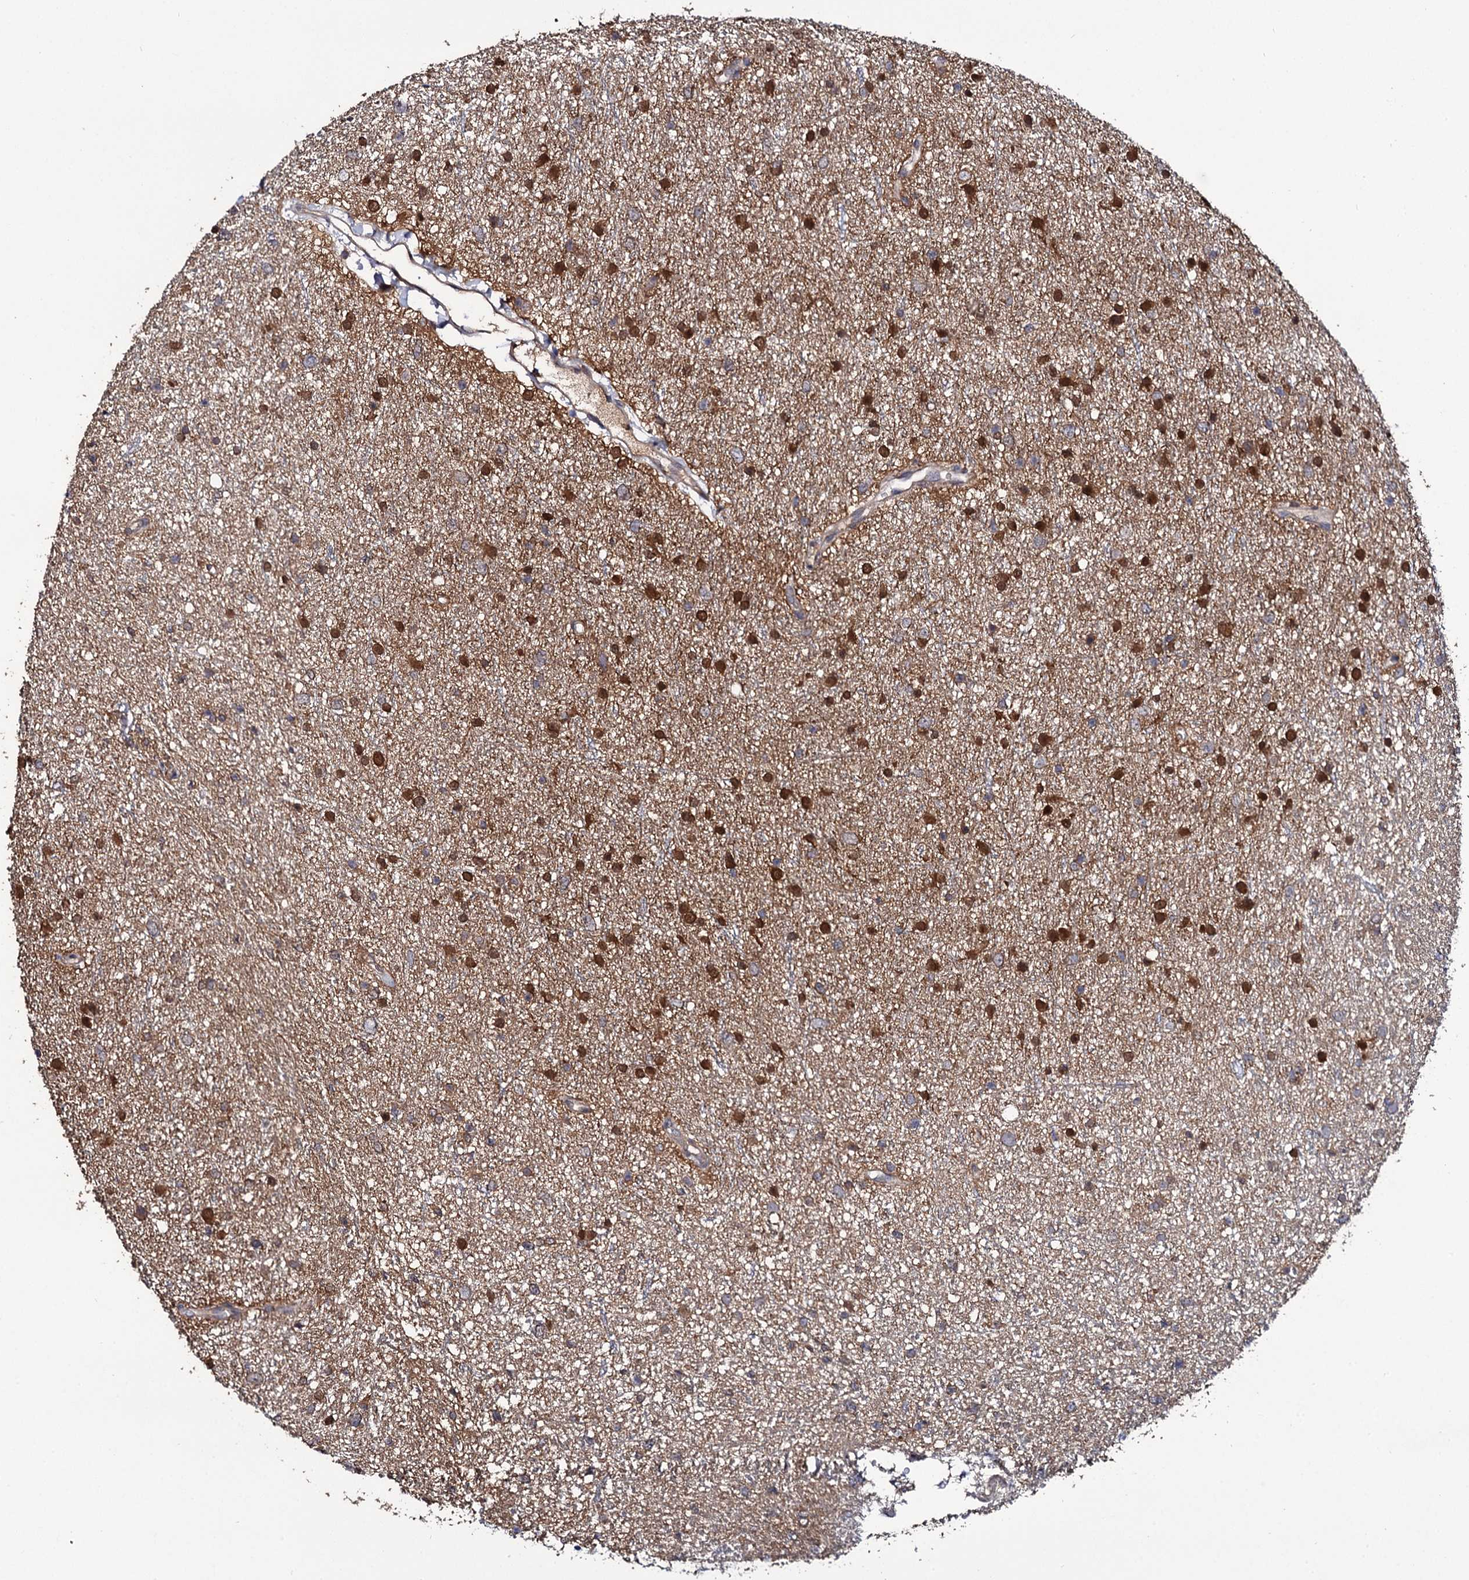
{"staining": {"intensity": "strong", "quantity": "25%-75%", "location": "cytoplasmic/membranous,nuclear"}, "tissue": "glioma", "cell_type": "Tumor cells", "image_type": "cancer", "snomed": [{"axis": "morphology", "description": "Glioma, malignant, Low grade"}, {"axis": "topography", "description": "Cerebral cortex"}], "caption": "The image shows immunohistochemical staining of glioma. There is strong cytoplasmic/membranous and nuclear expression is identified in about 25%-75% of tumor cells. Using DAB (brown) and hematoxylin (blue) stains, captured at high magnification using brightfield microscopy.", "gene": "CRYL1", "patient": {"sex": "female", "age": 39}}